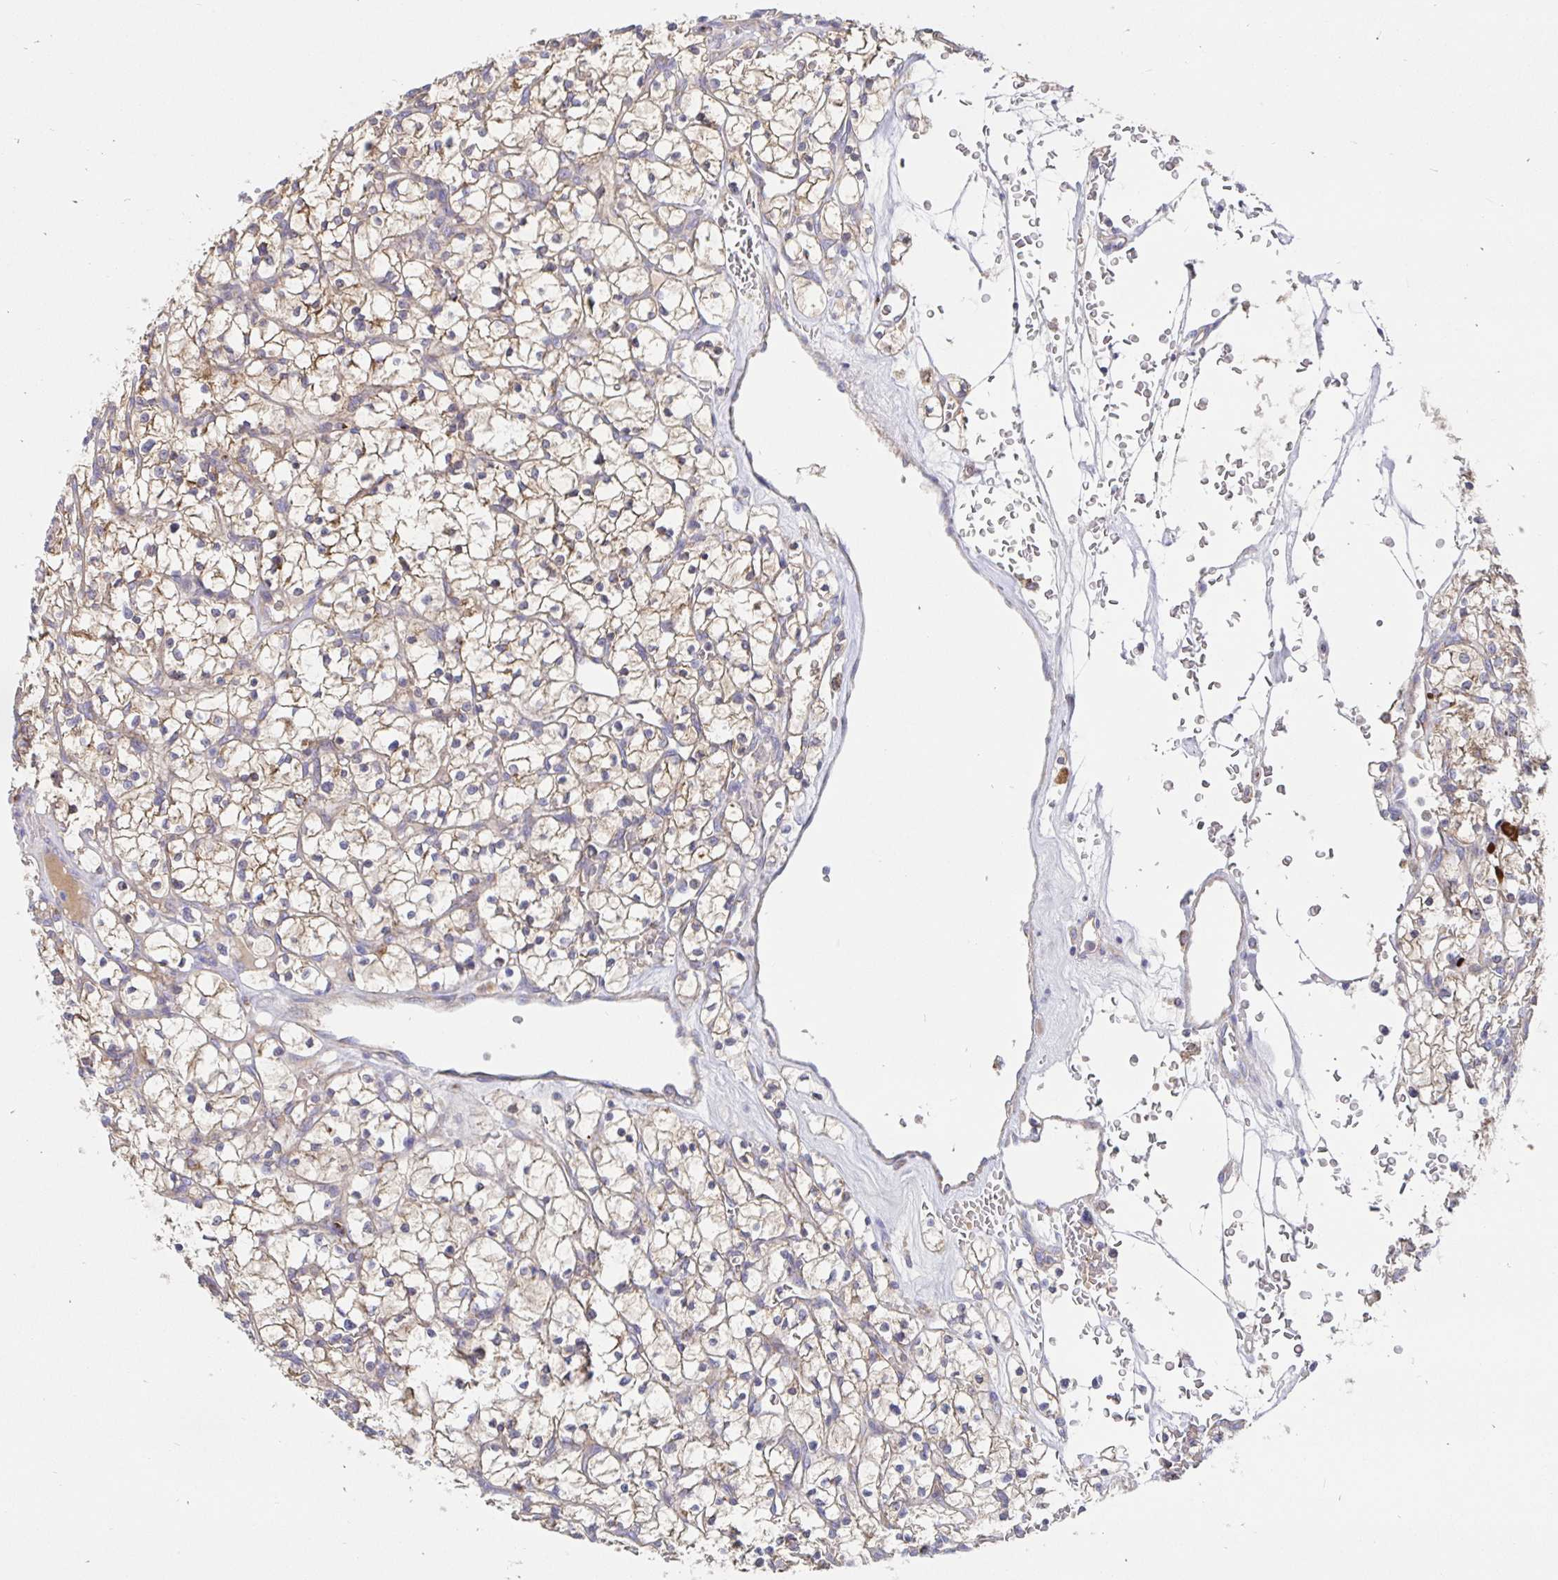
{"staining": {"intensity": "weak", "quantity": ">75%", "location": "cytoplasmic/membranous"}, "tissue": "renal cancer", "cell_type": "Tumor cells", "image_type": "cancer", "snomed": [{"axis": "morphology", "description": "Adenocarcinoma, NOS"}, {"axis": "topography", "description": "Kidney"}], "caption": "Protein staining shows weak cytoplasmic/membranous staining in approximately >75% of tumor cells in renal cancer (adenocarcinoma). The staining was performed using DAB, with brown indicating positive protein expression. Nuclei are stained blue with hematoxylin.", "gene": "PRDX3", "patient": {"sex": "female", "age": 64}}